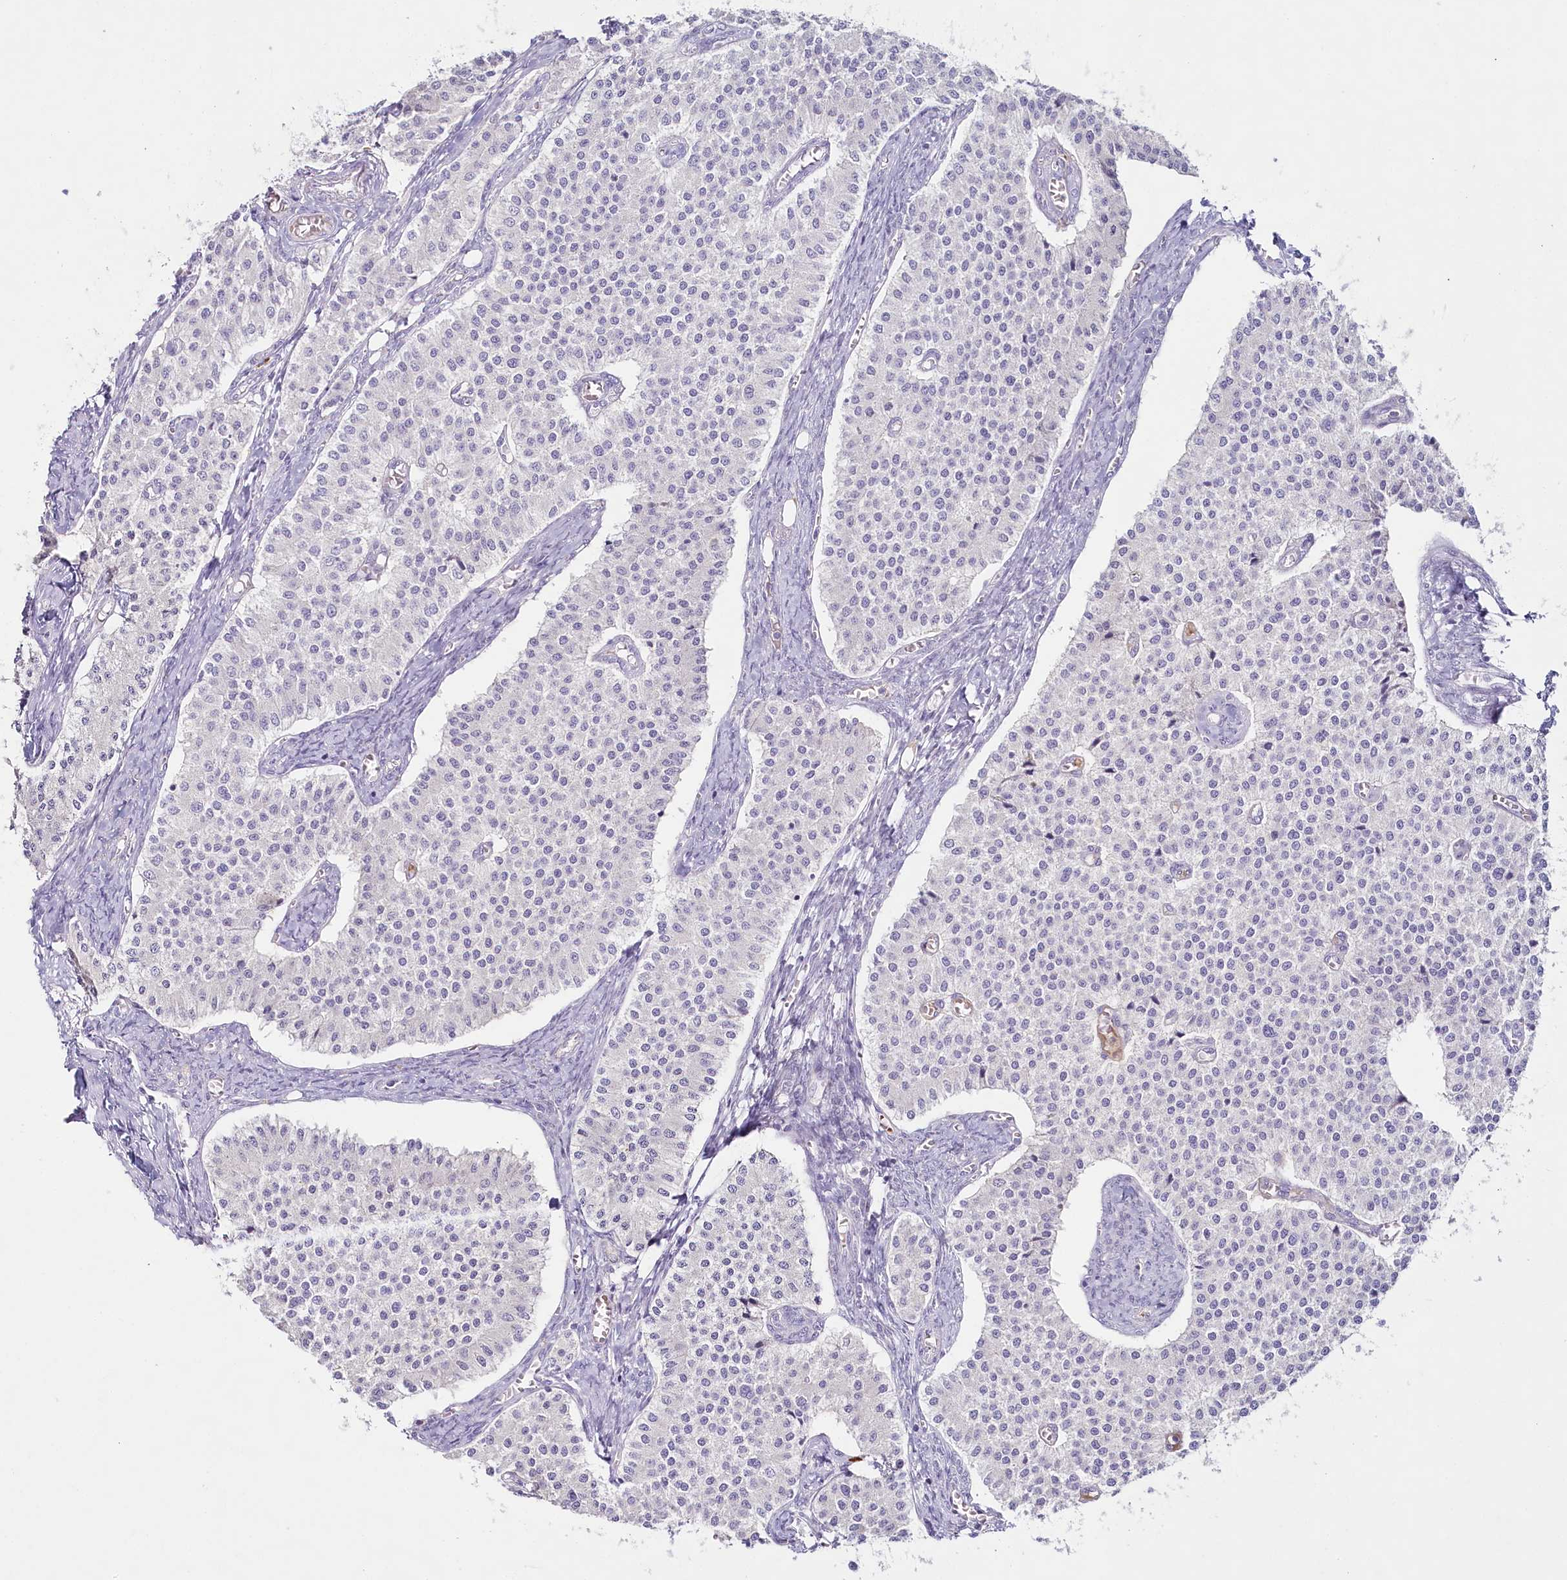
{"staining": {"intensity": "negative", "quantity": "none", "location": "none"}, "tissue": "carcinoid", "cell_type": "Tumor cells", "image_type": "cancer", "snomed": [{"axis": "morphology", "description": "Carcinoid, malignant, NOS"}, {"axis": "topography", "description": "Colon"}], "caption": "Carcinoid was stained to show a protein in brown. There is no significant positivity in tumor cells.", "gene": "HPD", "patient": {"sex": "female", "age": 52}}